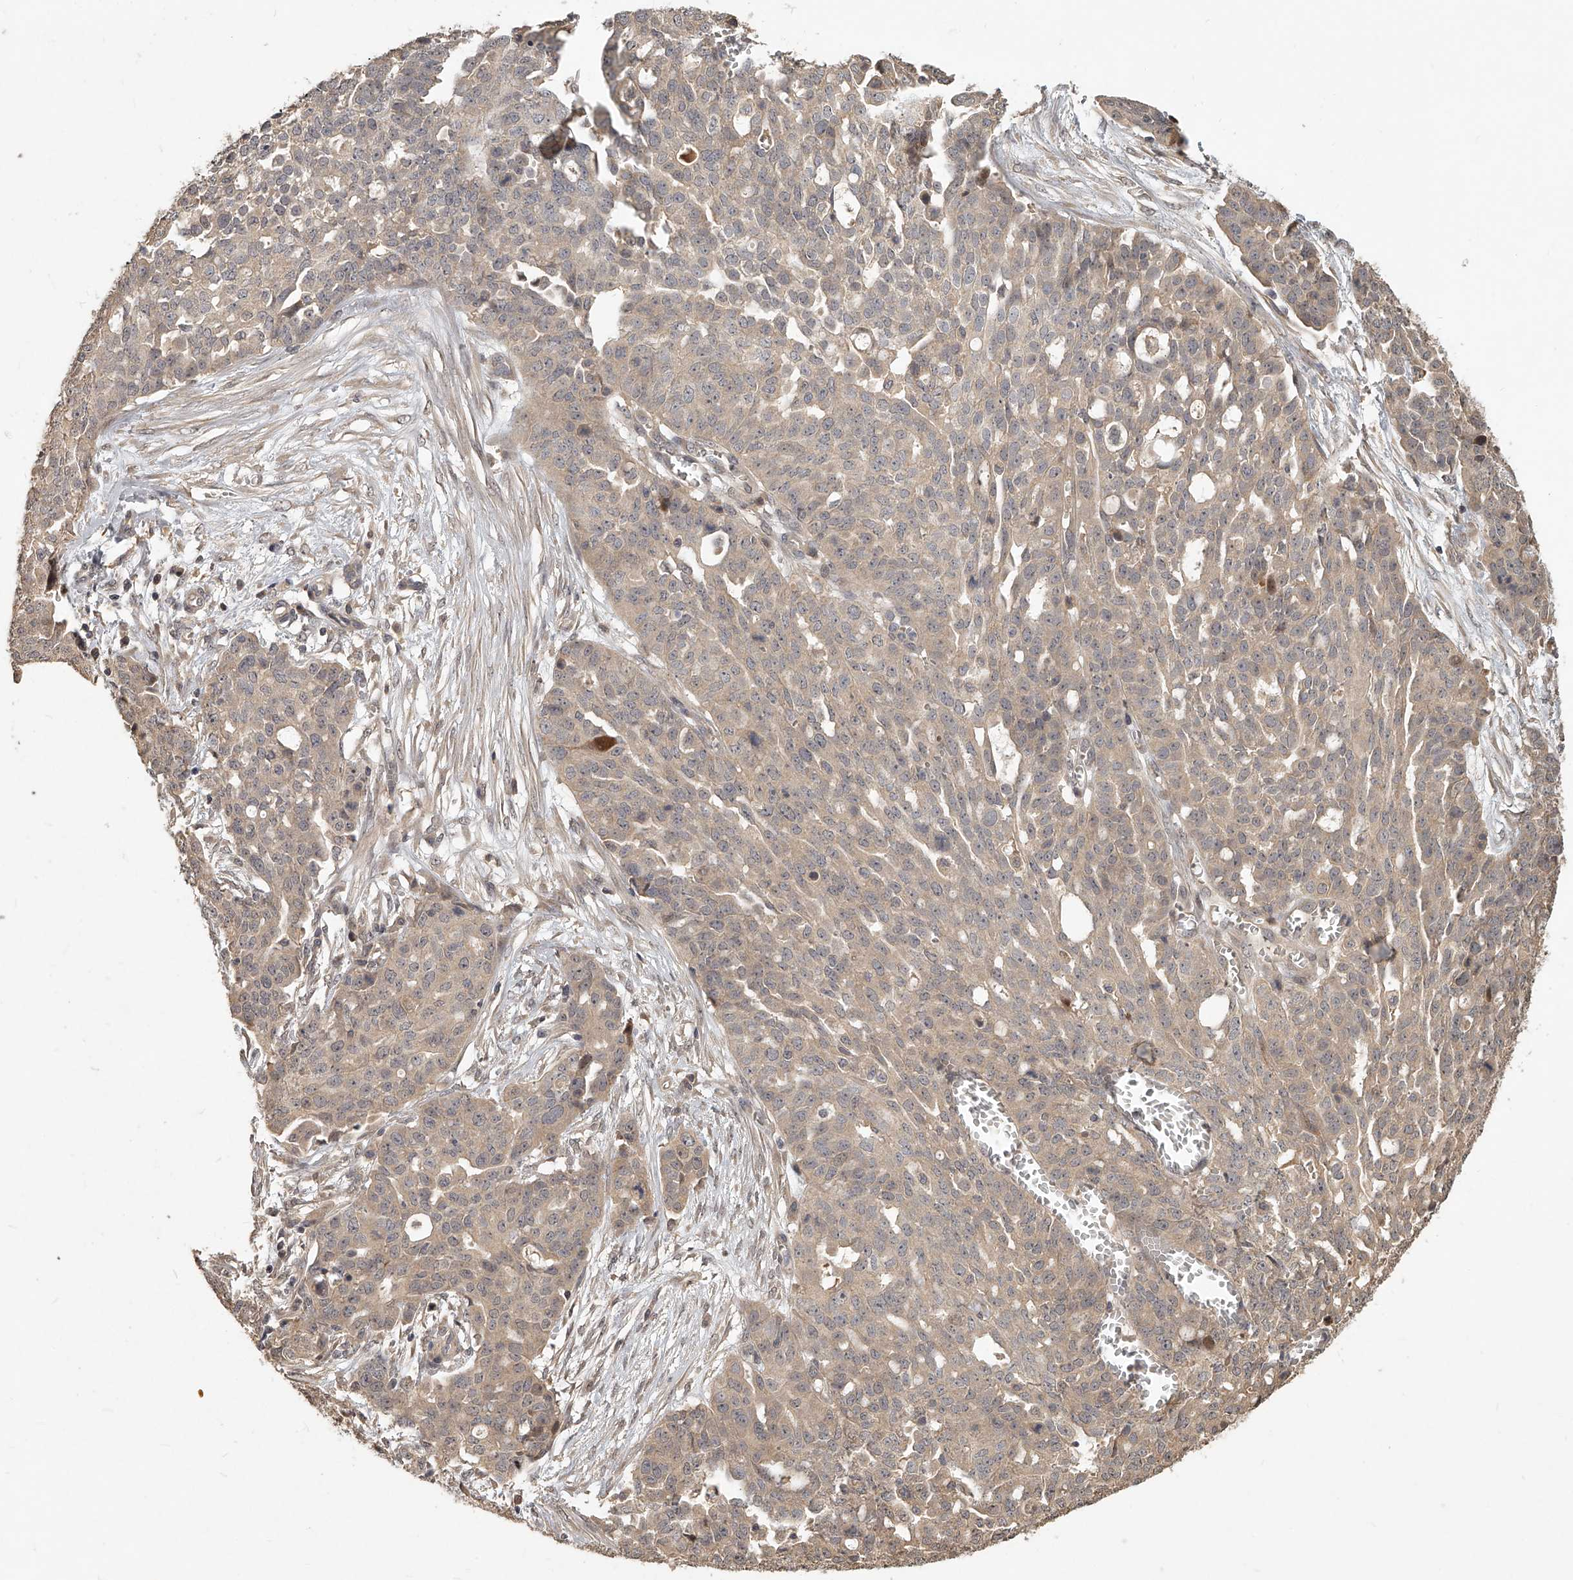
{"staining": {"intensity": "weak", "quantity": ">75%", "location": "cytoplasmic/membranous"}, "tissue": "ovarian cancer", "cell_type": "Tumor cells", "image_type": "cancer", "snomed": [{"axis": "morphology", "description": "Cystadenocarcinoma, serous, NOS"}, {"axis": "topography", "description": "Soft tissue"}, {"axis": "topography", "description": "Ovary"}], "caption": "IHC (DAB (3,3'-diaminobenzidine)) staining of serous cystadenocarcinoma (ovarian) exhibits weak cytoplasmic/membranous protein positivity in about >75% of tumor cells.", "gene": "SLC37A1", "patient": {"sex": "female", "age": 57}}